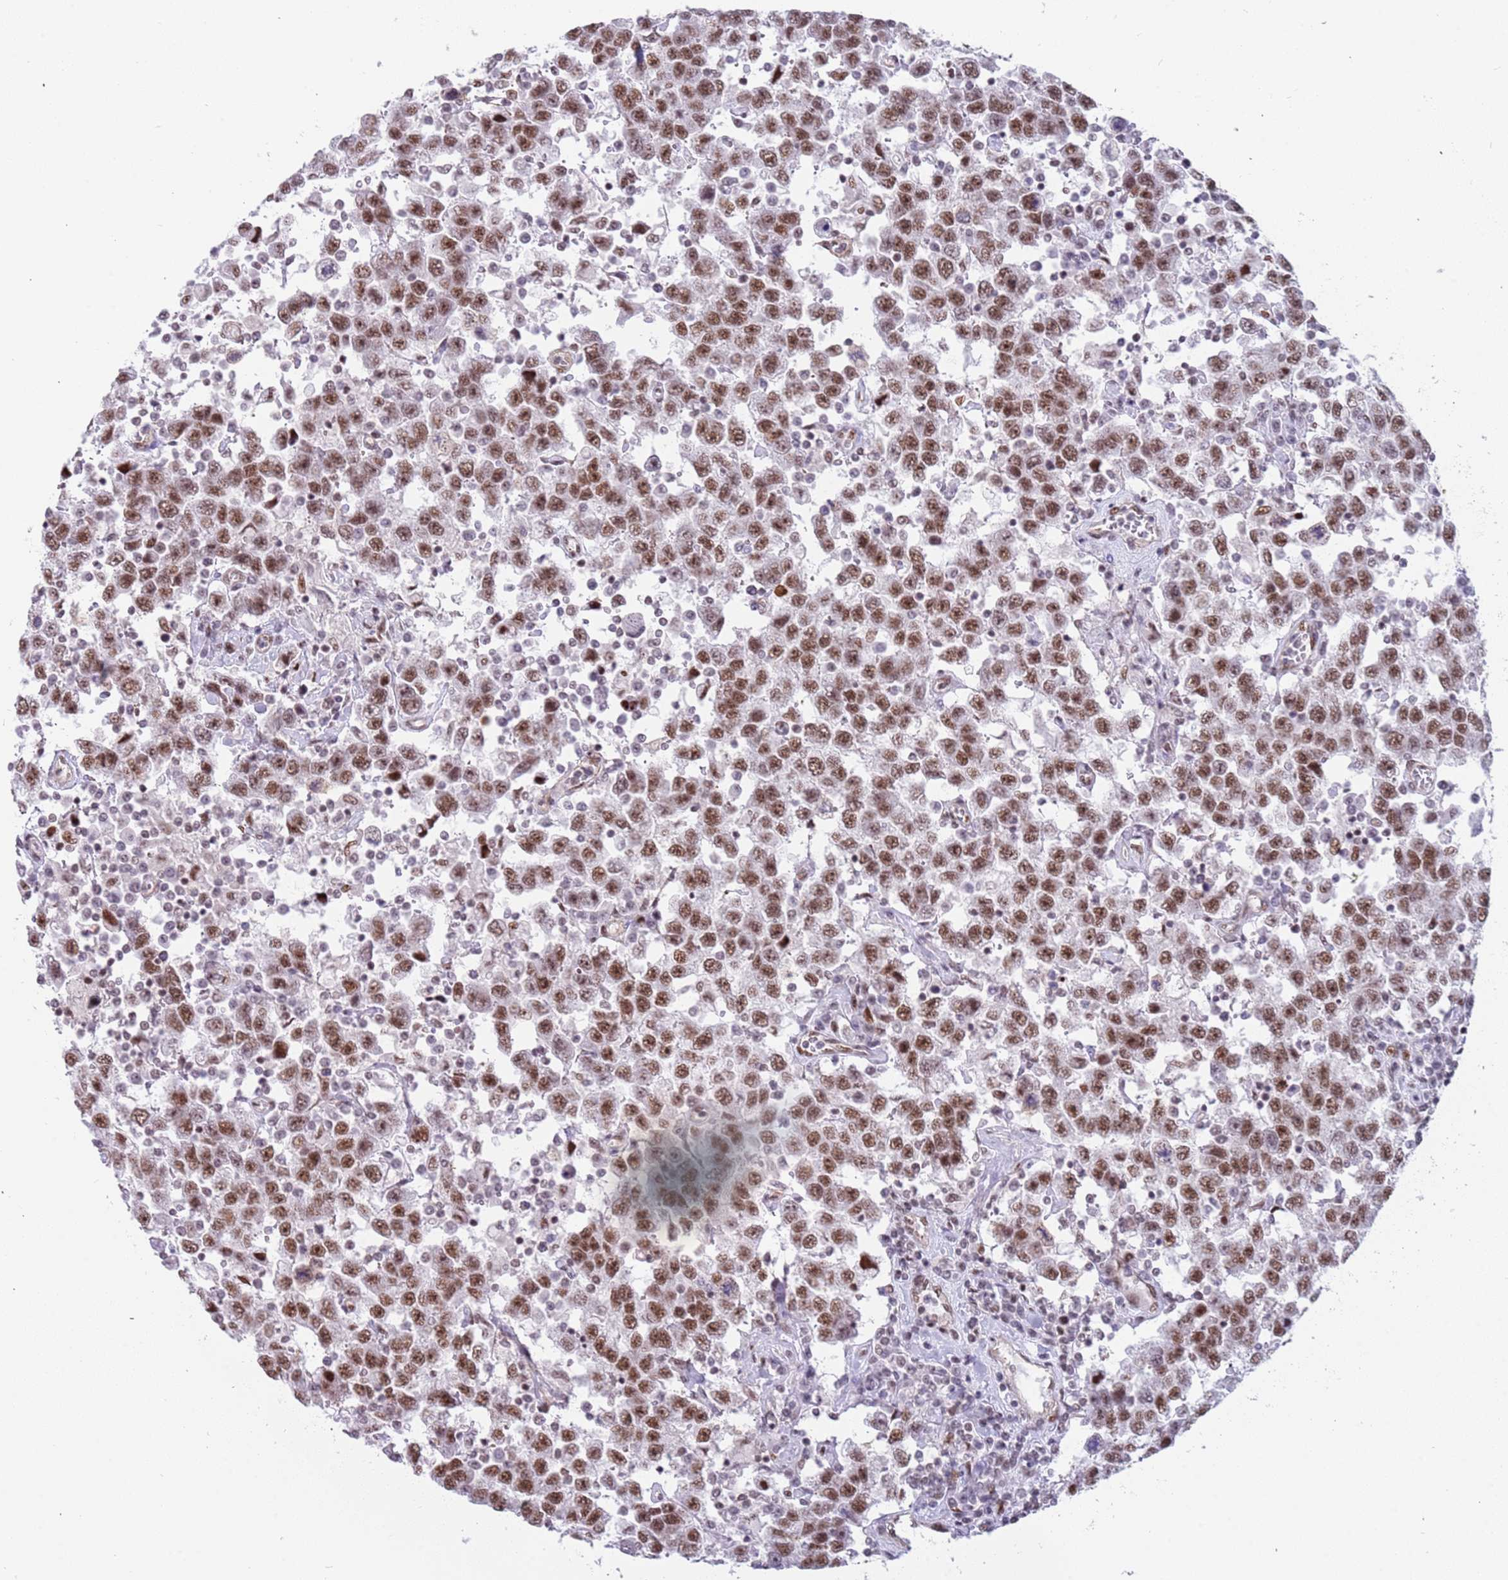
{"staining": {"intensity": "moderate", "quantity": ">75%", "location": "nuclear"}, "tissue": "testis cancer", "cell_type": "Tumor cells", "image_type": "cancer", "snomed": [{"axis": "morphology", "description": "Seminoma, NOS"}, {"axis": "topography", "description": "Testis"}], "caption": "Testis cancer (seminoma) was stained to show a protein in brown. There is medium levels of moderate nuclear positivity in approximately >75% of tumor cells.", "gene": "LRMDA", "patient": {"sex": "male", "age": 41}}